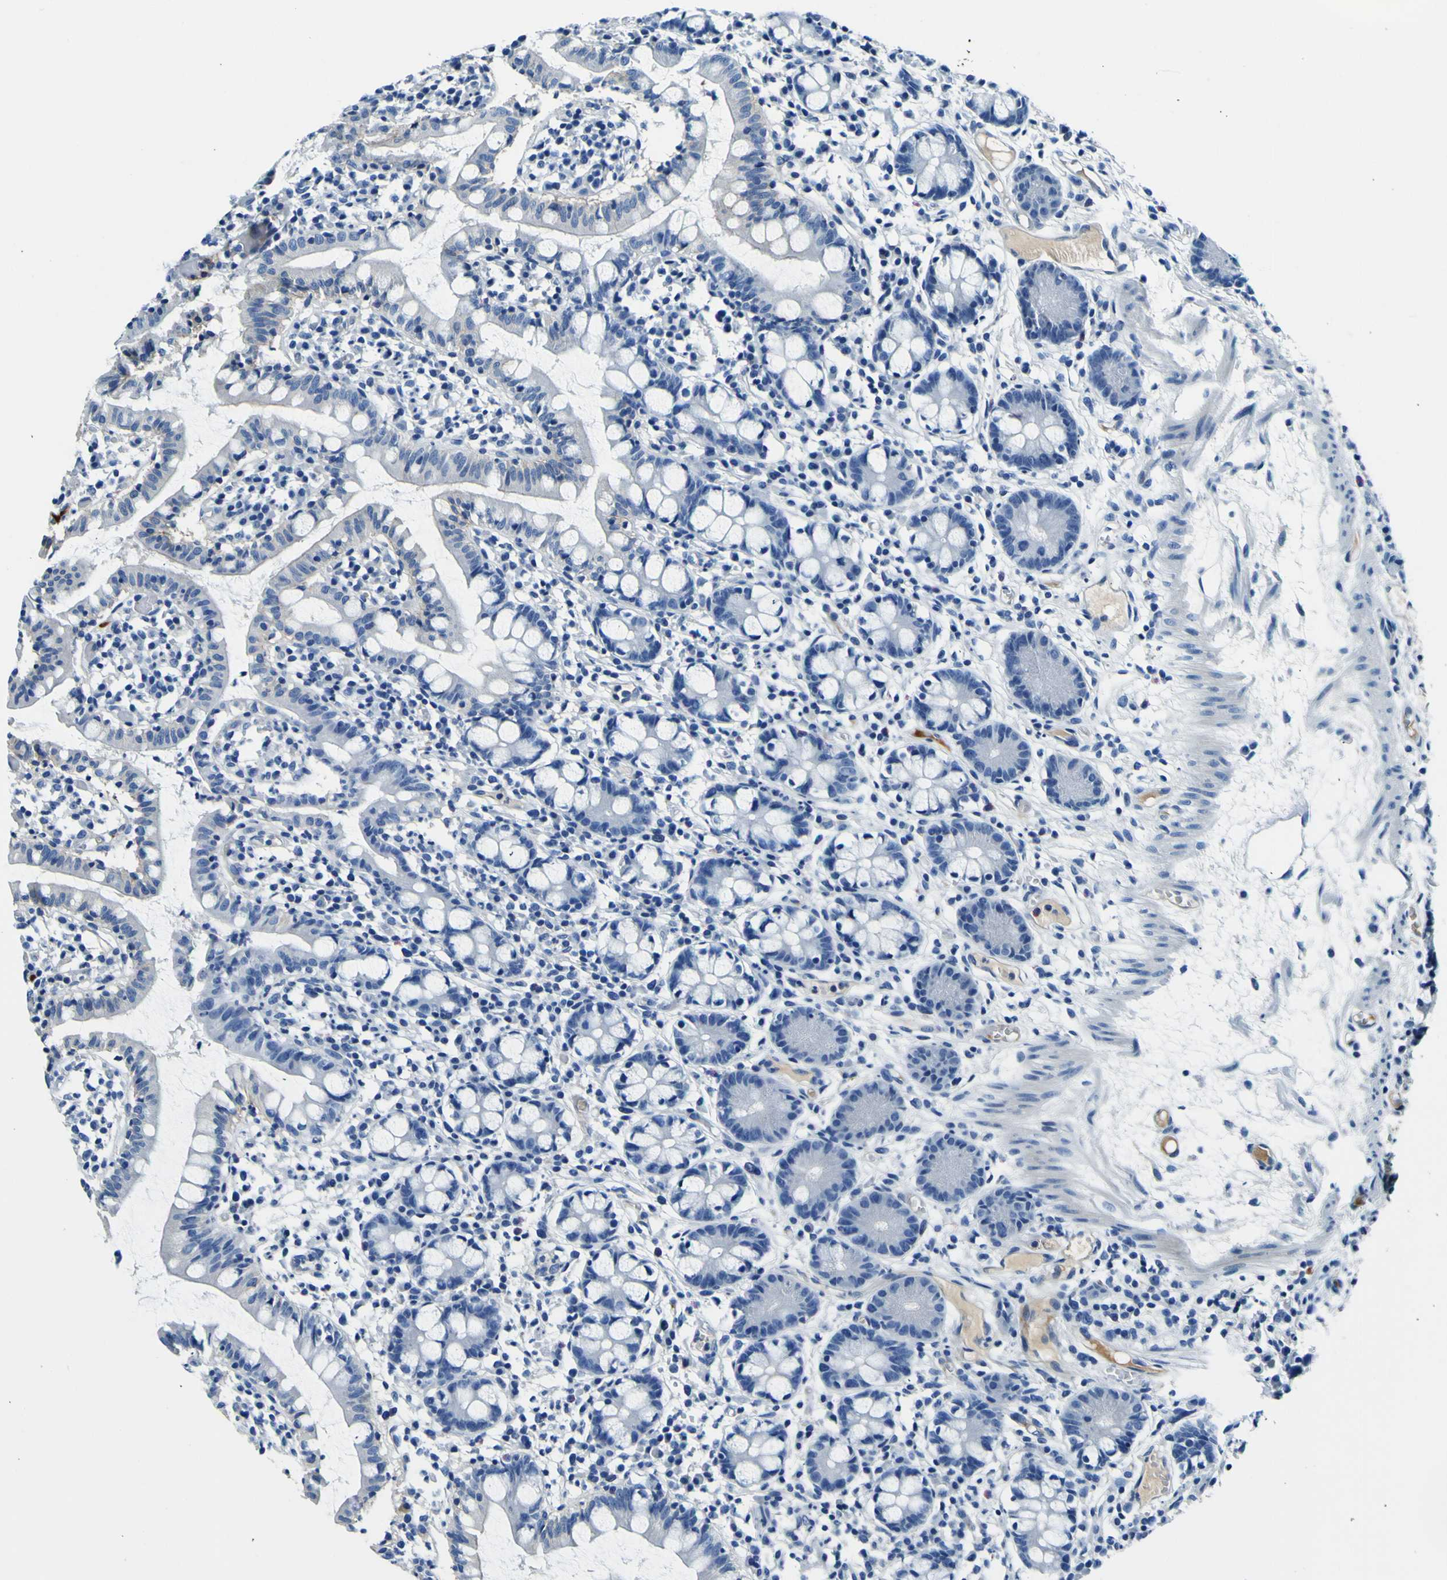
{"staining": {"intensity": "moderate", "quantity": "<25%", "location": "cytoplasmic/membranous"}, "tissue": "small intestine", "cell_type": "Glandular cells", "image_type": "normal", "snomed": [{"axis": "morphology", "description": "Normal tissue, NOS"}, {"axis": "morphology", "description": "Cystadenocarcinoma, serous, Metastatic site"}, {"axis": "topography", "description": "Small intestine"}], "caption": "IHC of normal small intestine exhibits low levels of moderate cytoplasmic/membranous positivity in about <25% of glandular cells.", "gene": "ADGRA2", "patient": {"sex": "female", "age": 61}}